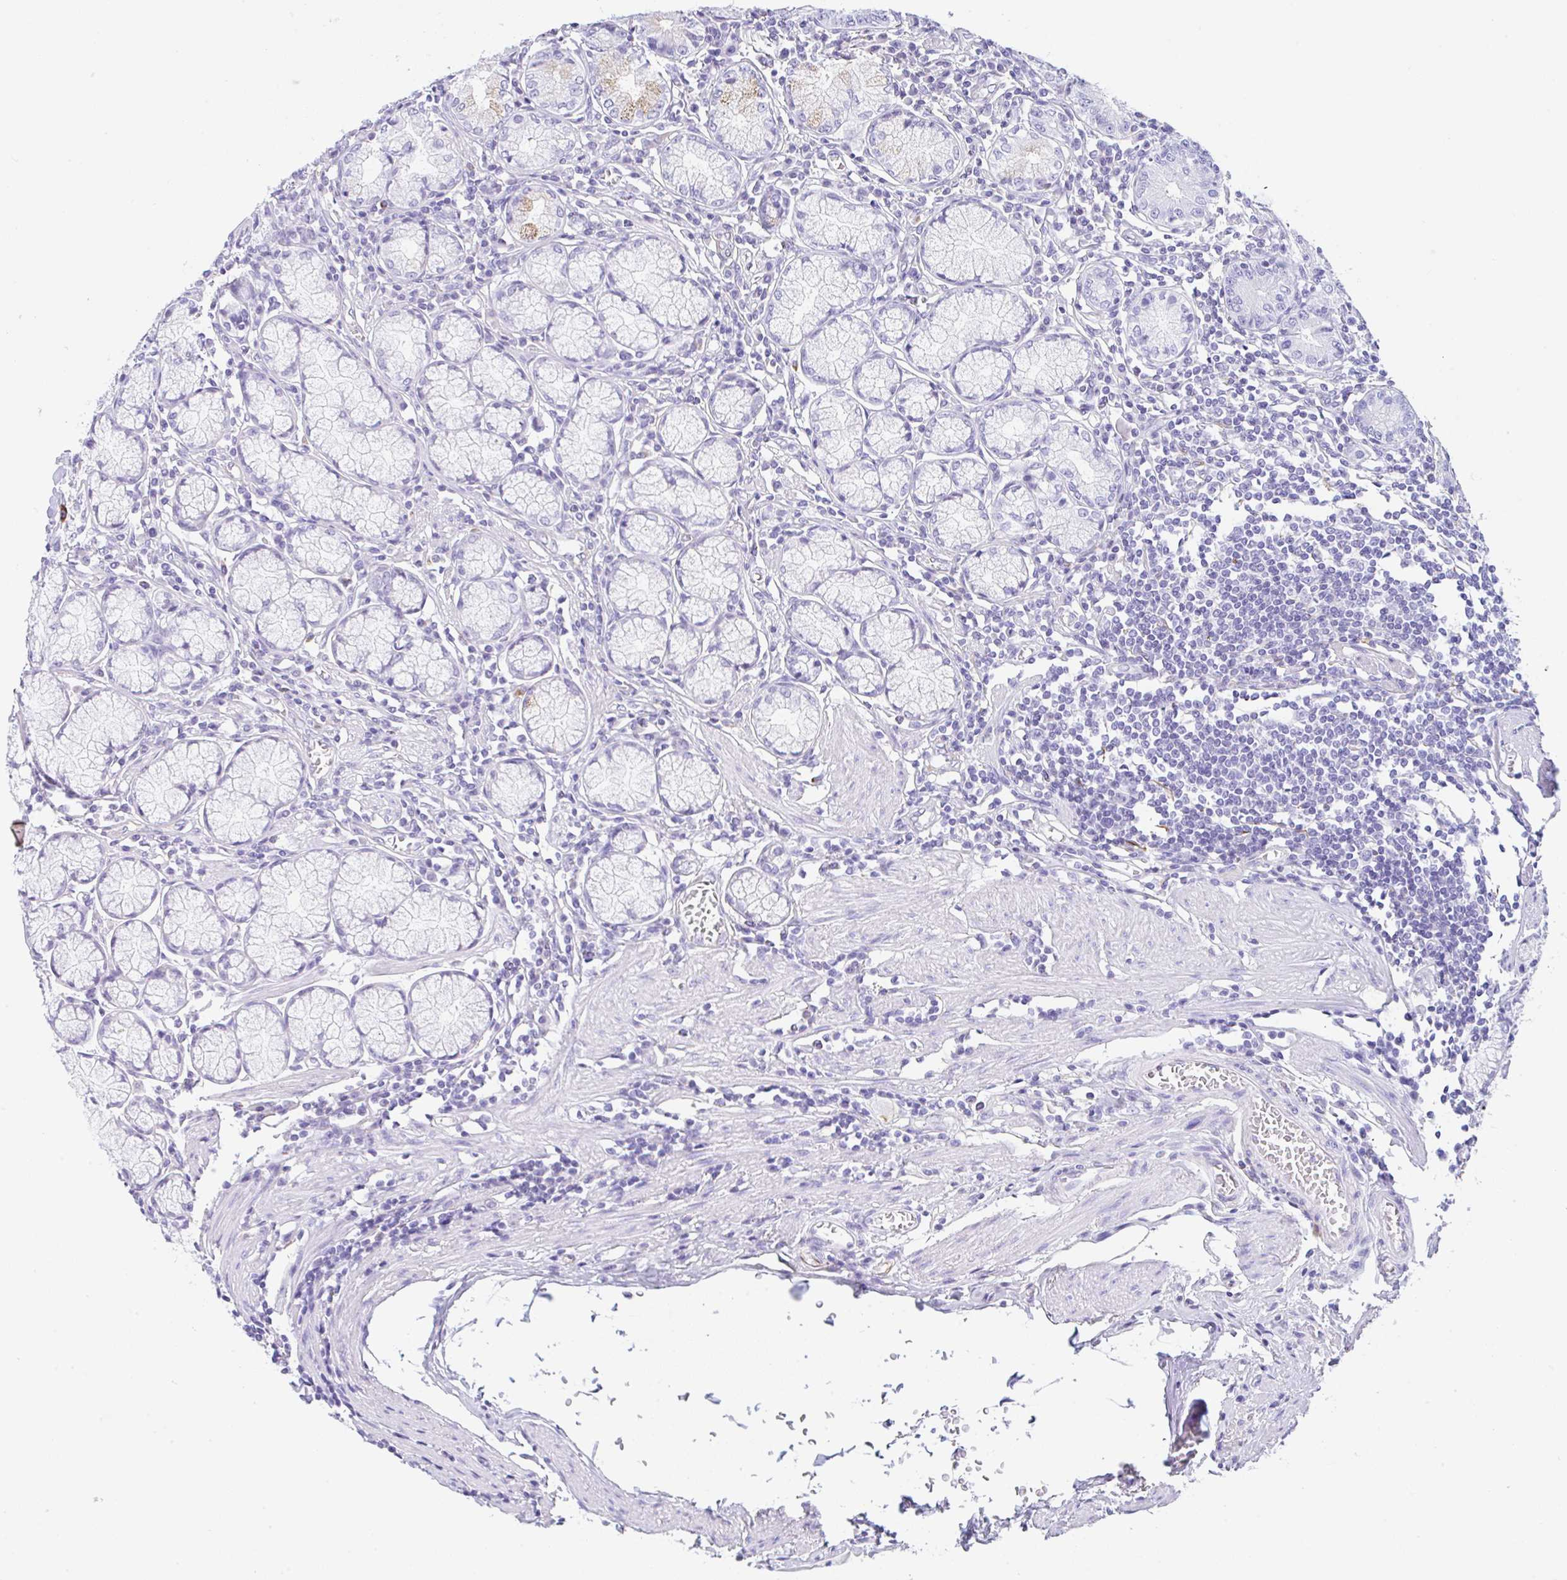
{"staining": {"intensity": "negative", "quantity": "none", "location": "none"}, "tissue": "stomach", "cell_type": "Glandular cells", "image_type": "normal", "snomed": [{"axis": "morphology", "description": "Normal tissue, NOS"}, {"axis": "topography", "description": "Stomach"}], "caption": "Immunohistochemical staining of unremarkable stomach displays no significant positivity in glandular cells. (DAB immunohistochemistry visualized using brightfield microscopy, high magnification).", "gene": "NDUFAF8", "patient": {"sex": "male", "age": 55}}